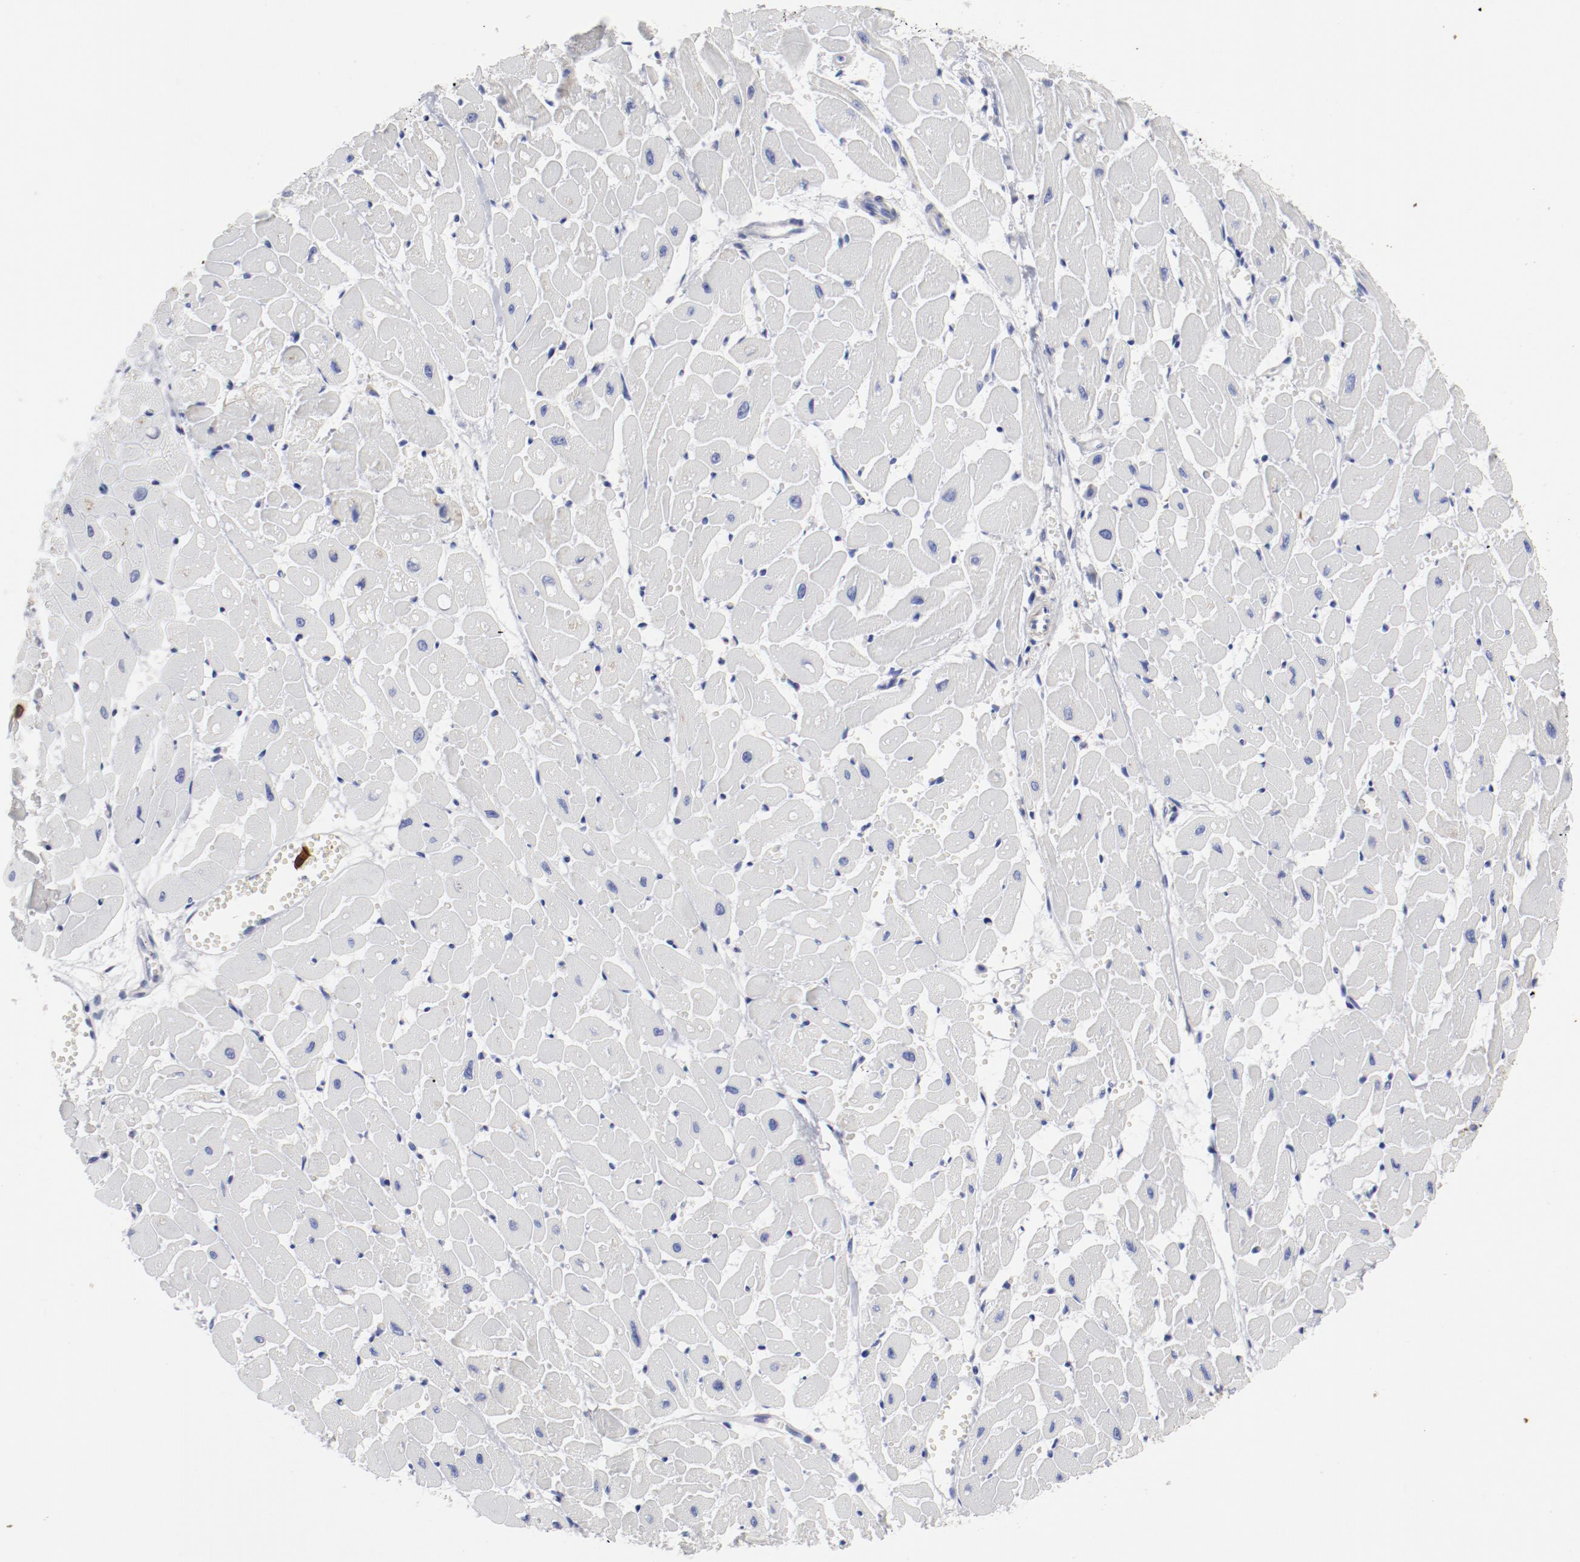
{"staining": {"intensity": "negative", "quantity": "none", "location": "none"}, "tissue": "heart muscle", "cell_type": "Cardiomyocytes", "image_type": "normal", "snomed": [{"axis": "morphology", "description": "Normal tissue, NOS"}, {"axis": "topography", "description": "Heart"}], "caption": "Immunohistochemical staining of unremarkable heart muscle exhibits no significant positivity in cardiomyocytes.", "gene": "TSPAN6", "patient": {"sex": "female", "age": 19}}